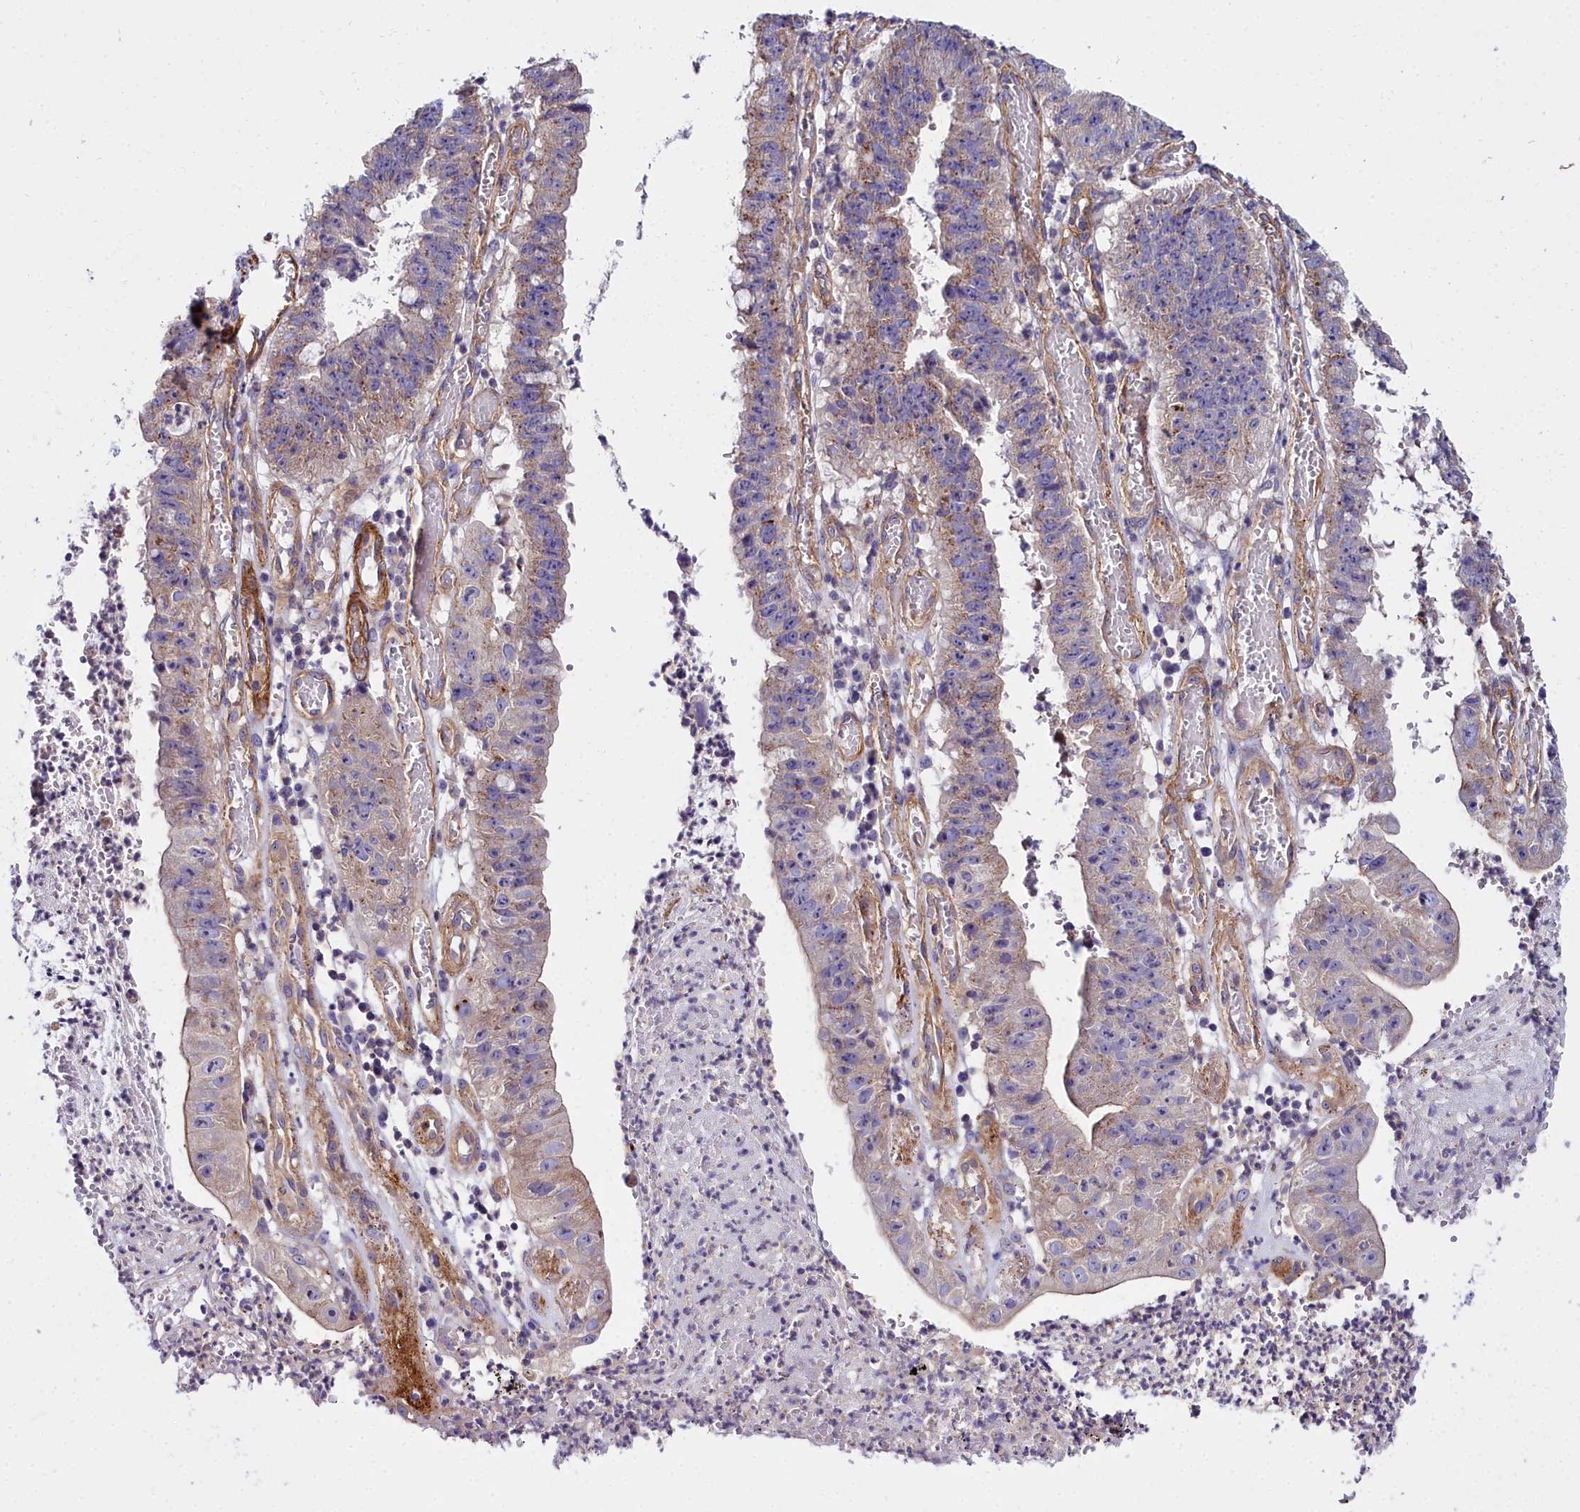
{"staining": {"intensity": "moderate", "quantity": "25%-75%", "location": "cytoplasmic/membranous"}, "tissue": "stomach cancer", "cell_type": "Tumor cells", "image_type": "cancer", "snomed": [{"axis": "morphology", "description": "Adenocarcinoma, NOS"}, {"axis": "topography", "description": "Stomach"}], "caption": "Immunohistochemistry (IHC) (DAB) staining of human stomach cancer reveals moderate cytoplasmic/membranous protein positivity in about 25%-75% of tumor cells. Immunohistochemistry stains the protein in brown and the nuclei are stained blue.", "gene": "FADS3", "patient": {"sex": "male", "age": 59}}